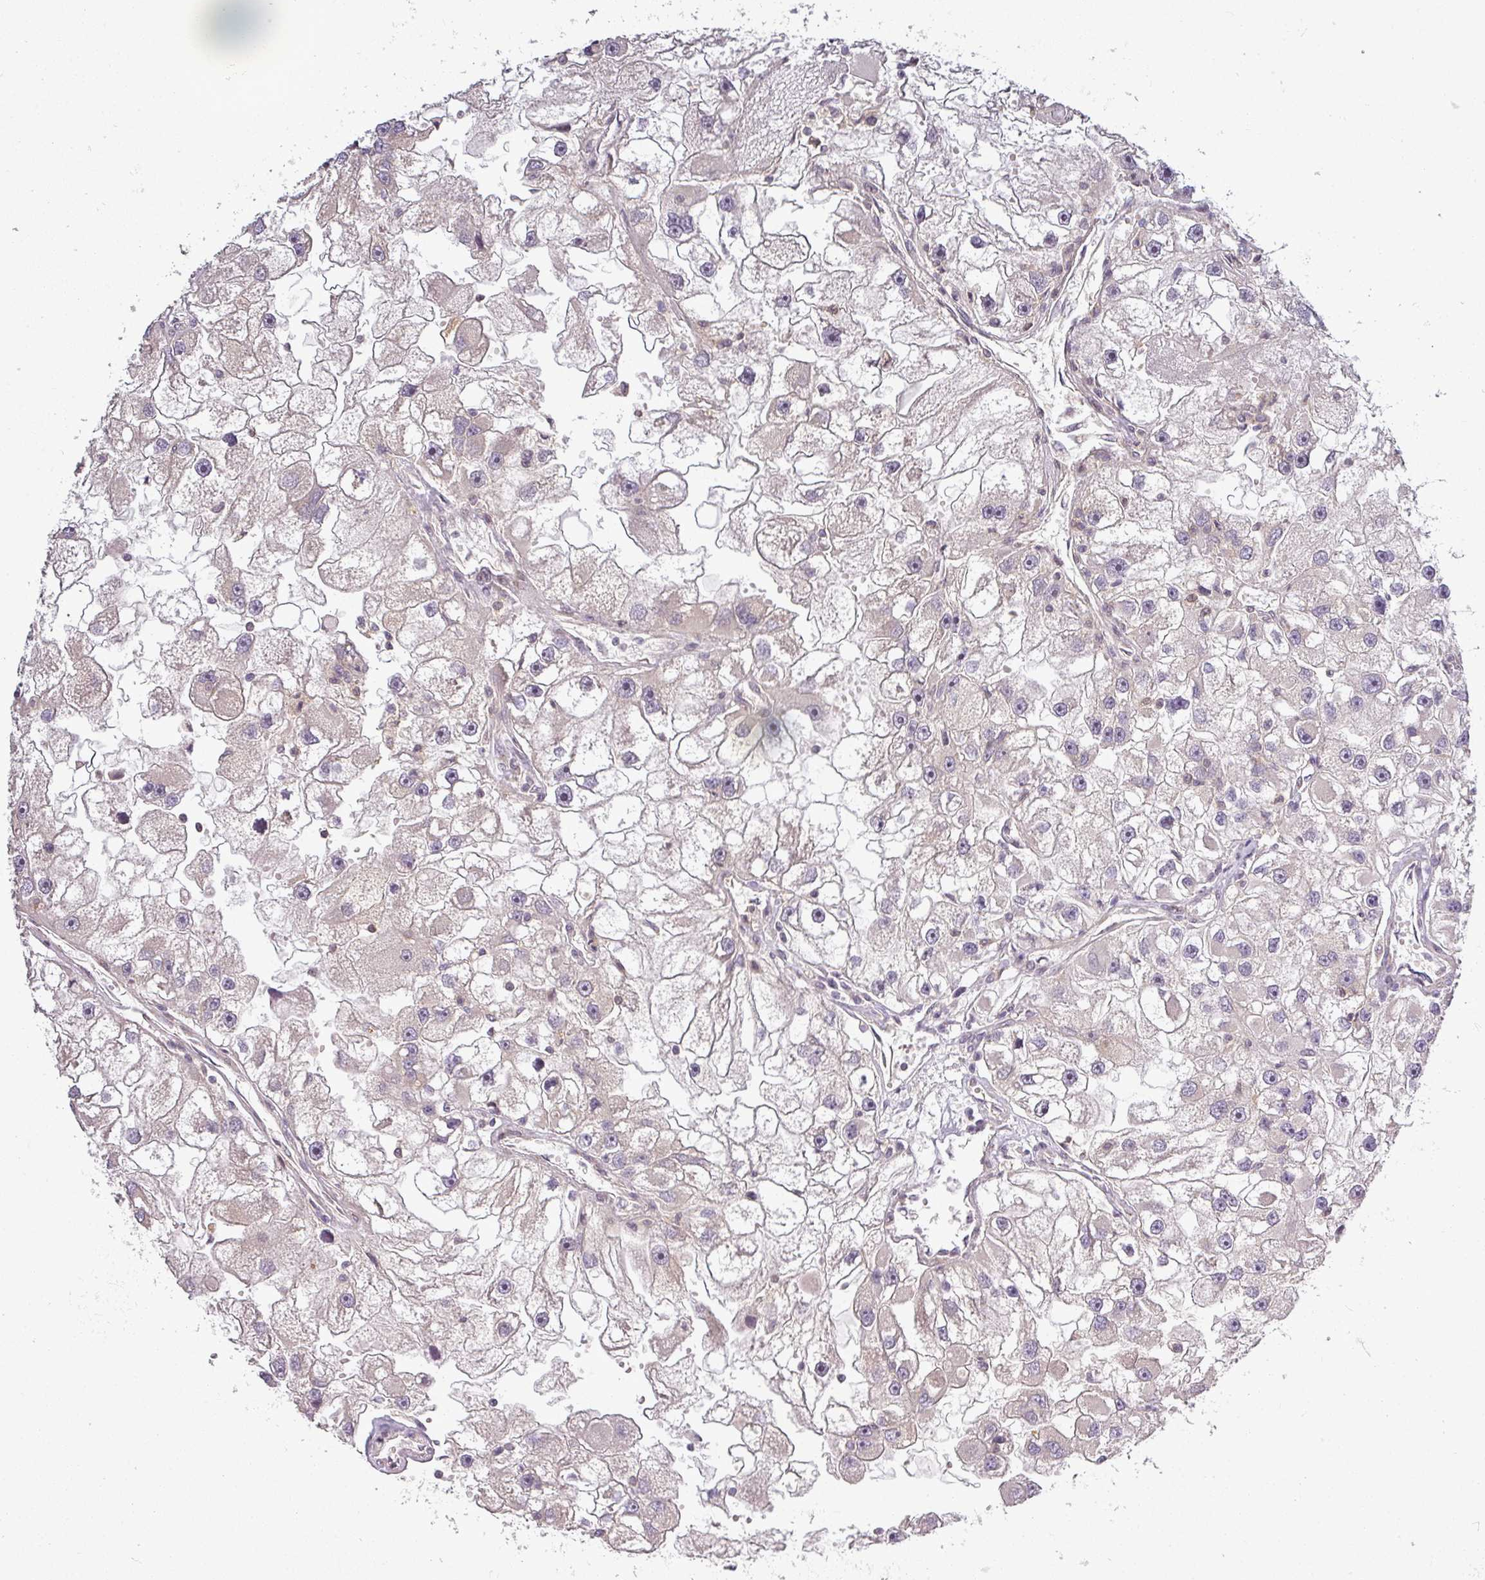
{"staining": {"intensity": "negative", "quantity": "none", "location": "none"}, "tissue": "renal cancer", "cell_type": "Tumor cells", "image_type": "cancer", "snomed": [{"axis": "morphology", "description": "Adenocarcinoma, NOS"}, {"axis": "topography", "description": "Kidney"}], "caption": "DAB (3,3'-diaminobenzidine) immunohistochemical staining of human renal adenocarcinoma displays no significant staining in tumor cells.", "gene": "NIN", "patient": {"sex": "male", "age": 63}}